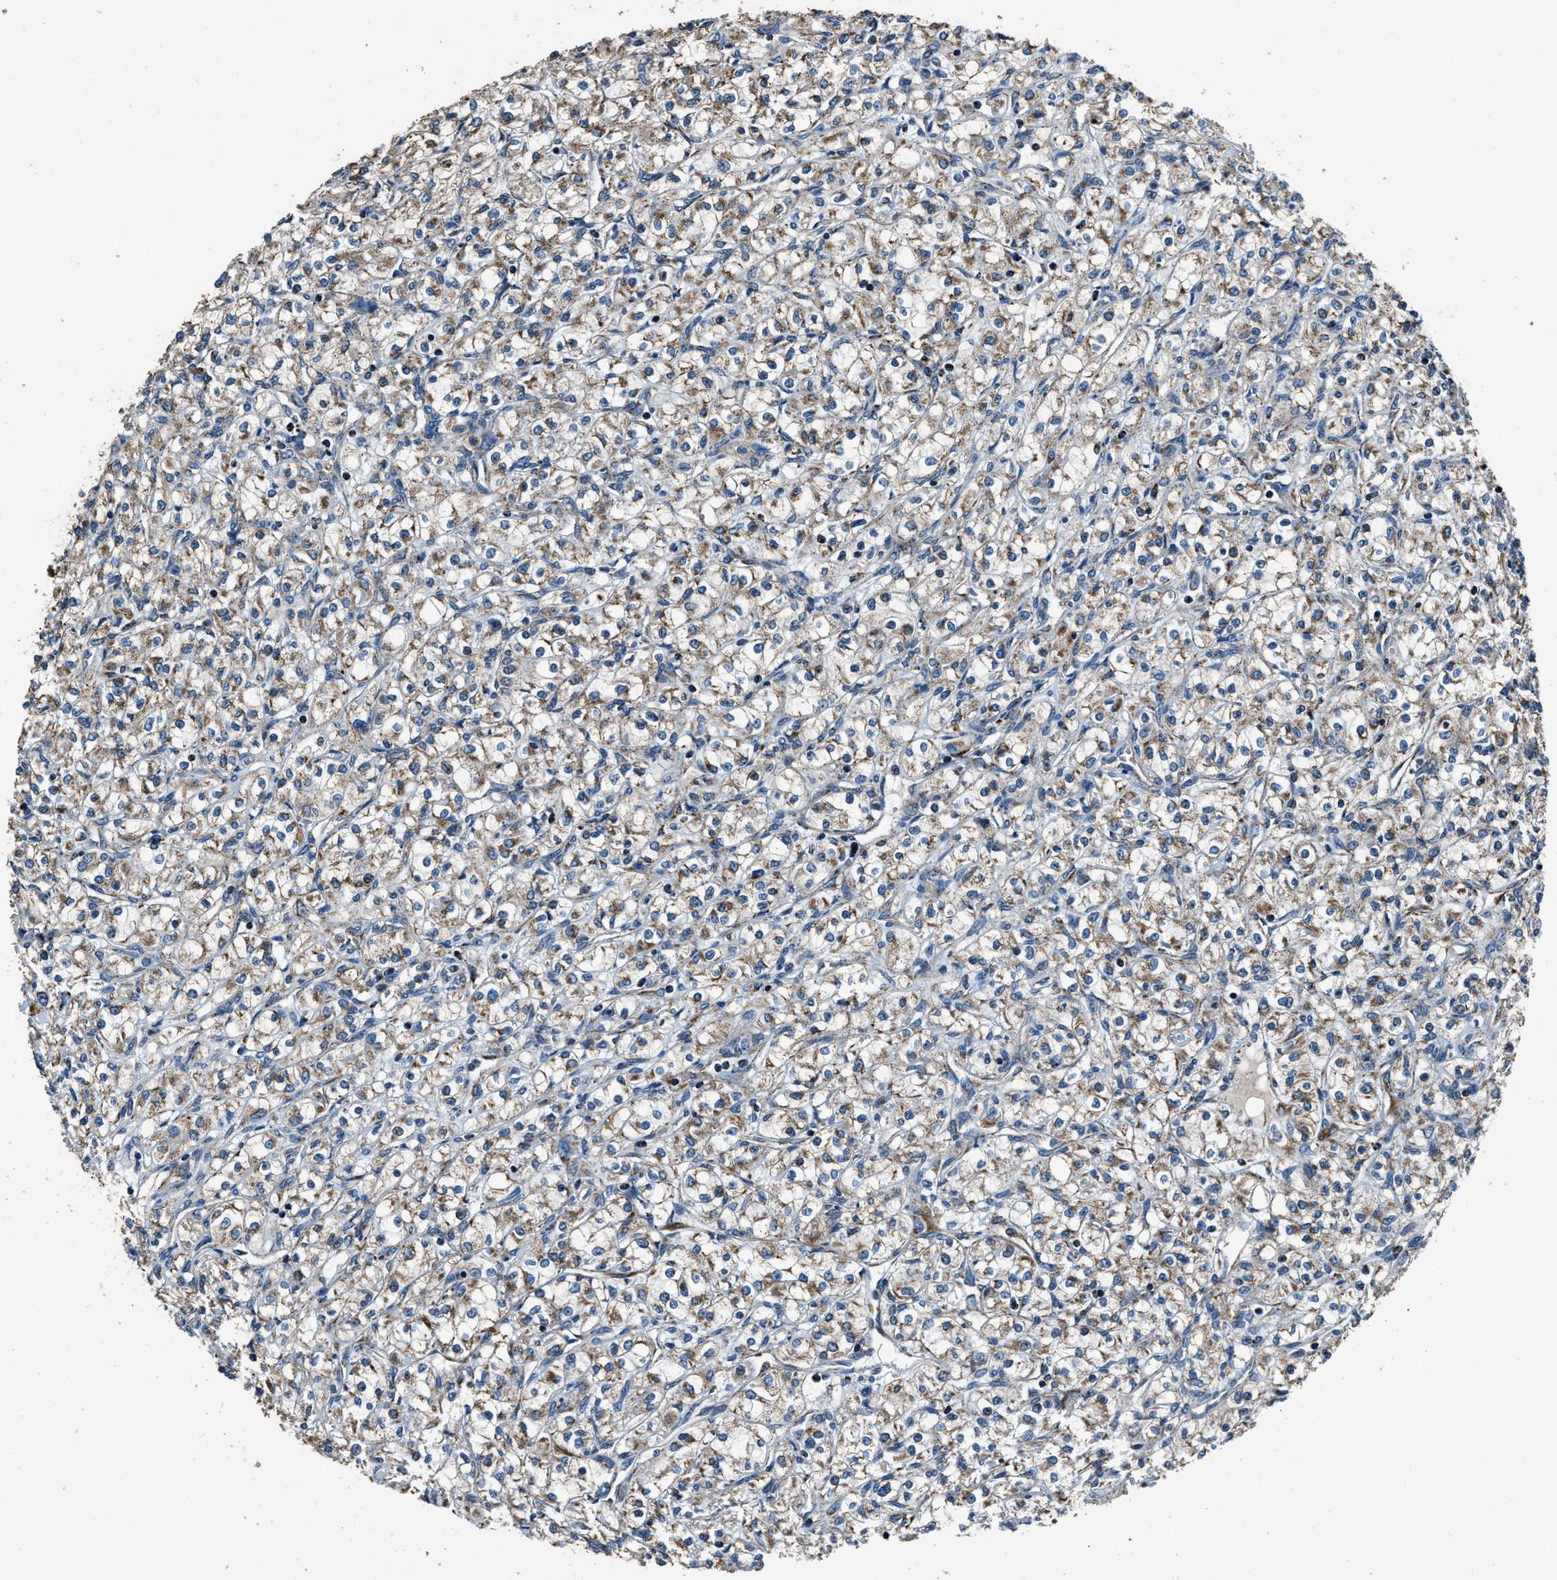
{"staining": {"intensity": "weak", "quantity": ">75%", "location": "cytoplasmic/membranous"}, "tissue": "renal cancer", "cell_type": "Tumor cells", "image_type": "cancer", "snomed": [{"axis": "morphology", "description": "Adenocarcinoma, NOS"}, {"axis": "topography", "description": "Kidney"}], "caption": "Immunohistochemical staining of human renal adenocarcinoma shows low levels of weak cytoplasmic/membranous protein expression in about >75% of tumor cells.", "gene": "OGDH", "patient": {"sex": "male", "age": 77}}